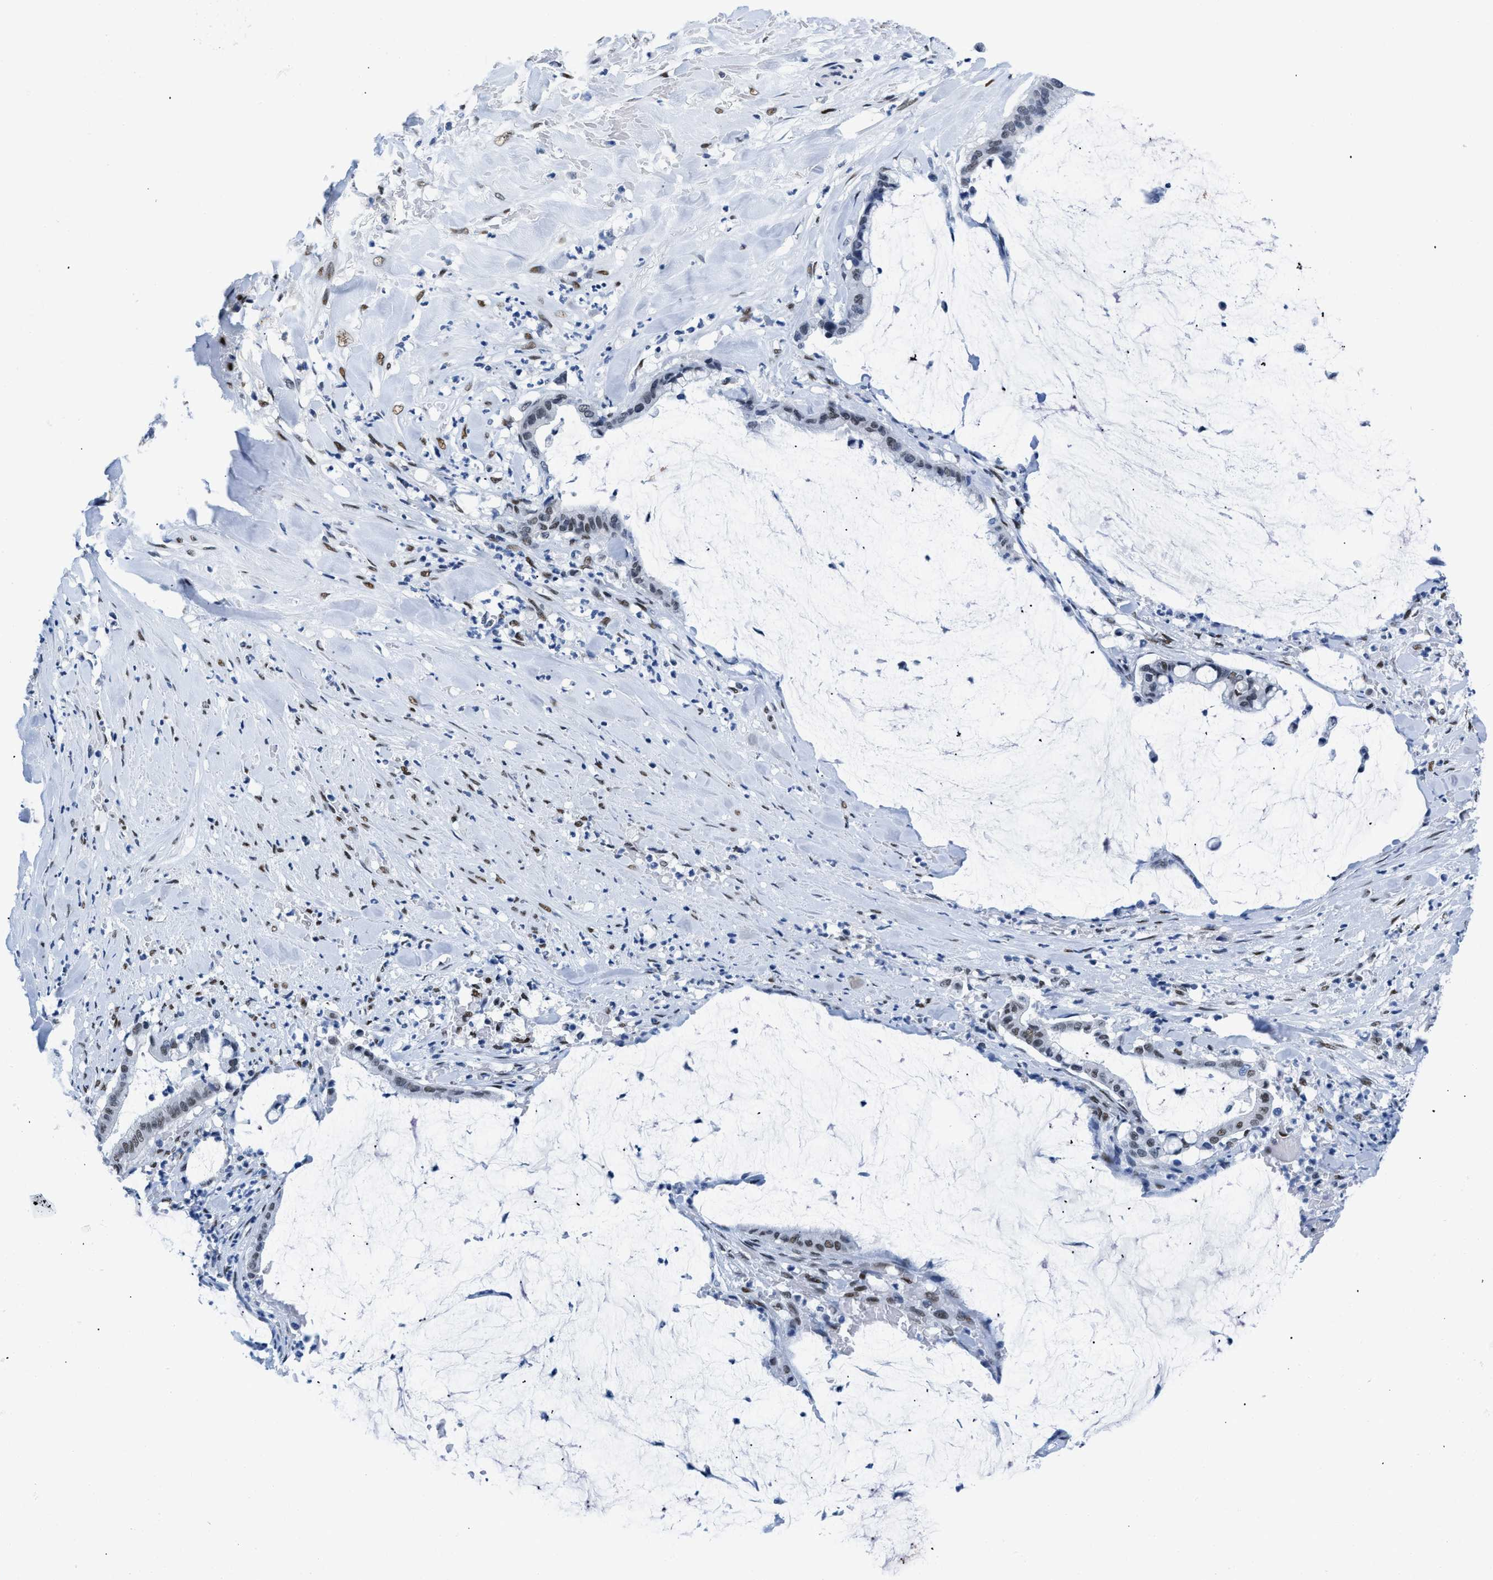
{"staining": {"intensity": "moderate", "quantity": "<25%", "location": "nuclear"}, "tissue": "pancreatic cancer", "cell_type": "Tumor cells", "image_type": "cancer", "snomed": [{"axis": "morphology", "description": "Adenocarcinoma, NOS"}, {"axis": "topography", "description": "Pancreas"}], "caption": "DAB (3,3'-diaminobenzidine) immunohistochemical staining of human pancreatic cancer exhibits moderate nuclear protein expression in about <25% of tumor cells. Nuclei are stained in blue.", "gene": "CTBP1", "patient": {"sex": "male", "age": 41}}